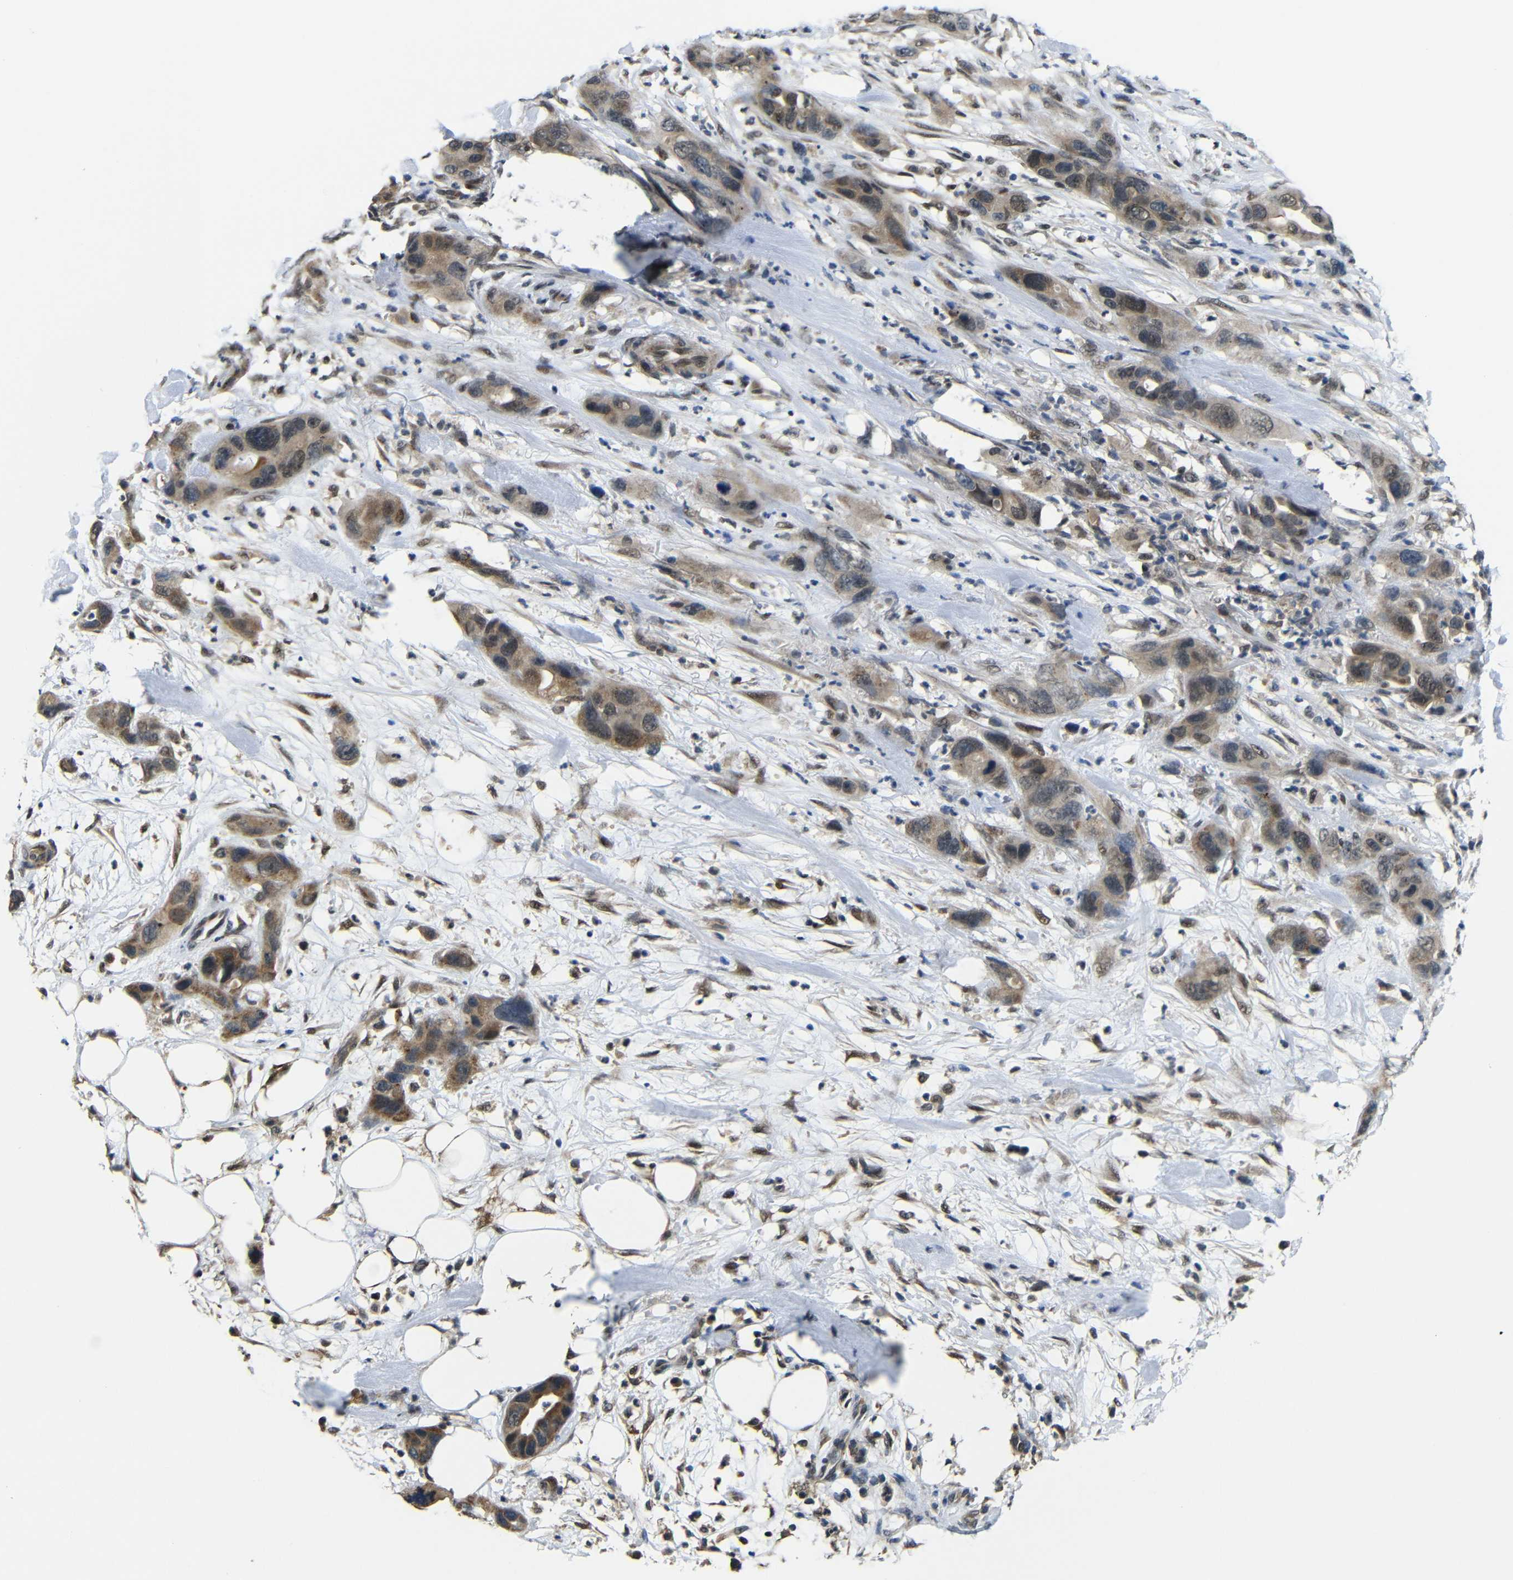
{"staining": {"intensity": "moderate", "quantity": ">75%", "location": "cytoplasmic/membranous"}, "tissue": "pancreatic cancer", "cell_type": "Tumor cells", "image_type": "cancer", "snomed": [{"axis": "morphology", "description": "Adenocarcinoma, NOS"}, {"axis": "topography", "description": "Pancreas"}], "caption": "Tumor cells display medium levels of moderate cytoplasmic/membranous staining in about >75% of cells in pancreatic cancer (adenocarcinoma).", "gene": "FAM172A", "patient": {"sex": "female", "age": 71}}